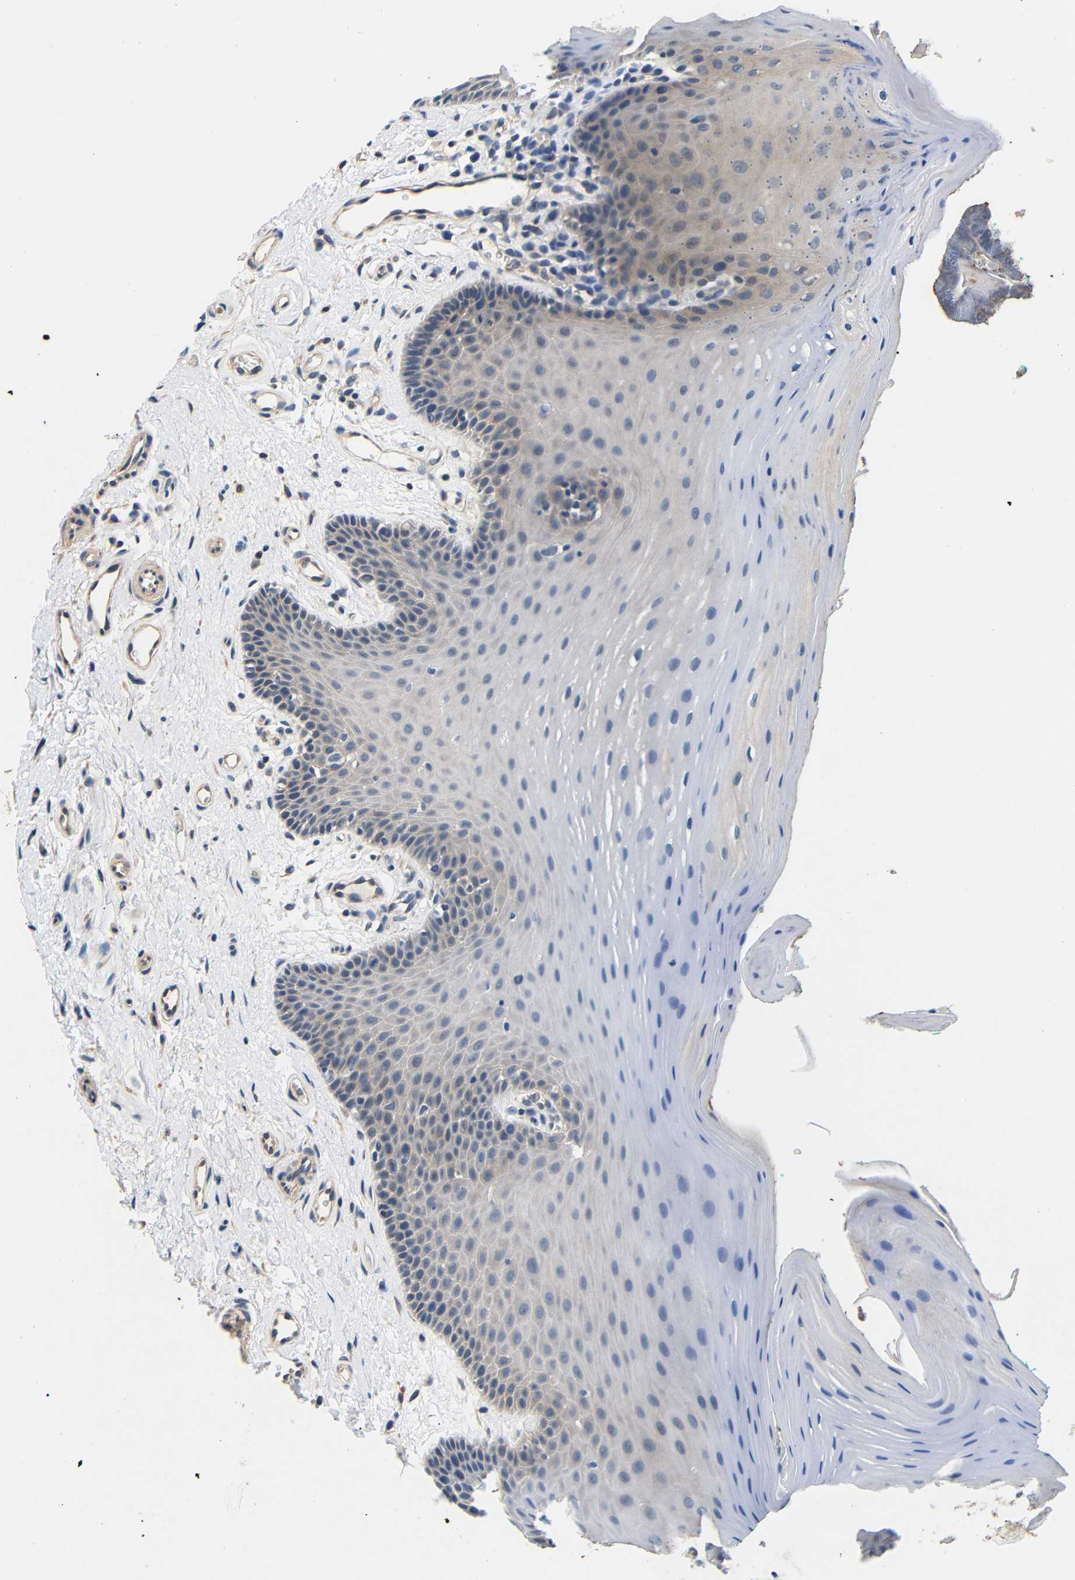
{"staining": {"intensity": "weak", "quantity": "25%-75%", "location": "cytoplasmic/membranous"}, "tissue": "oral mucosa", "cell_type": "Squamous epithelial cells", "image_type": "normal", "snomed": [{"axis": "morphology", "description": "Normal tissue, NOS"}, {"axis": "topography", "description": "Skeletal muscle"}, {"axis": "topography", "description": "Oral tissue"}], "caption": "IHC (DAB) staining of benign oral mucosa displays weak cytoplasmic/membranous protein positivity in about 25%-75% of squamous epithelial cells. (DAB (3,3'-diaminobenzidine) = brown stain, brightfield microscopy at high magnification).", "gene": "DDR1", "patient": {"sex": "male", "age": 58}}